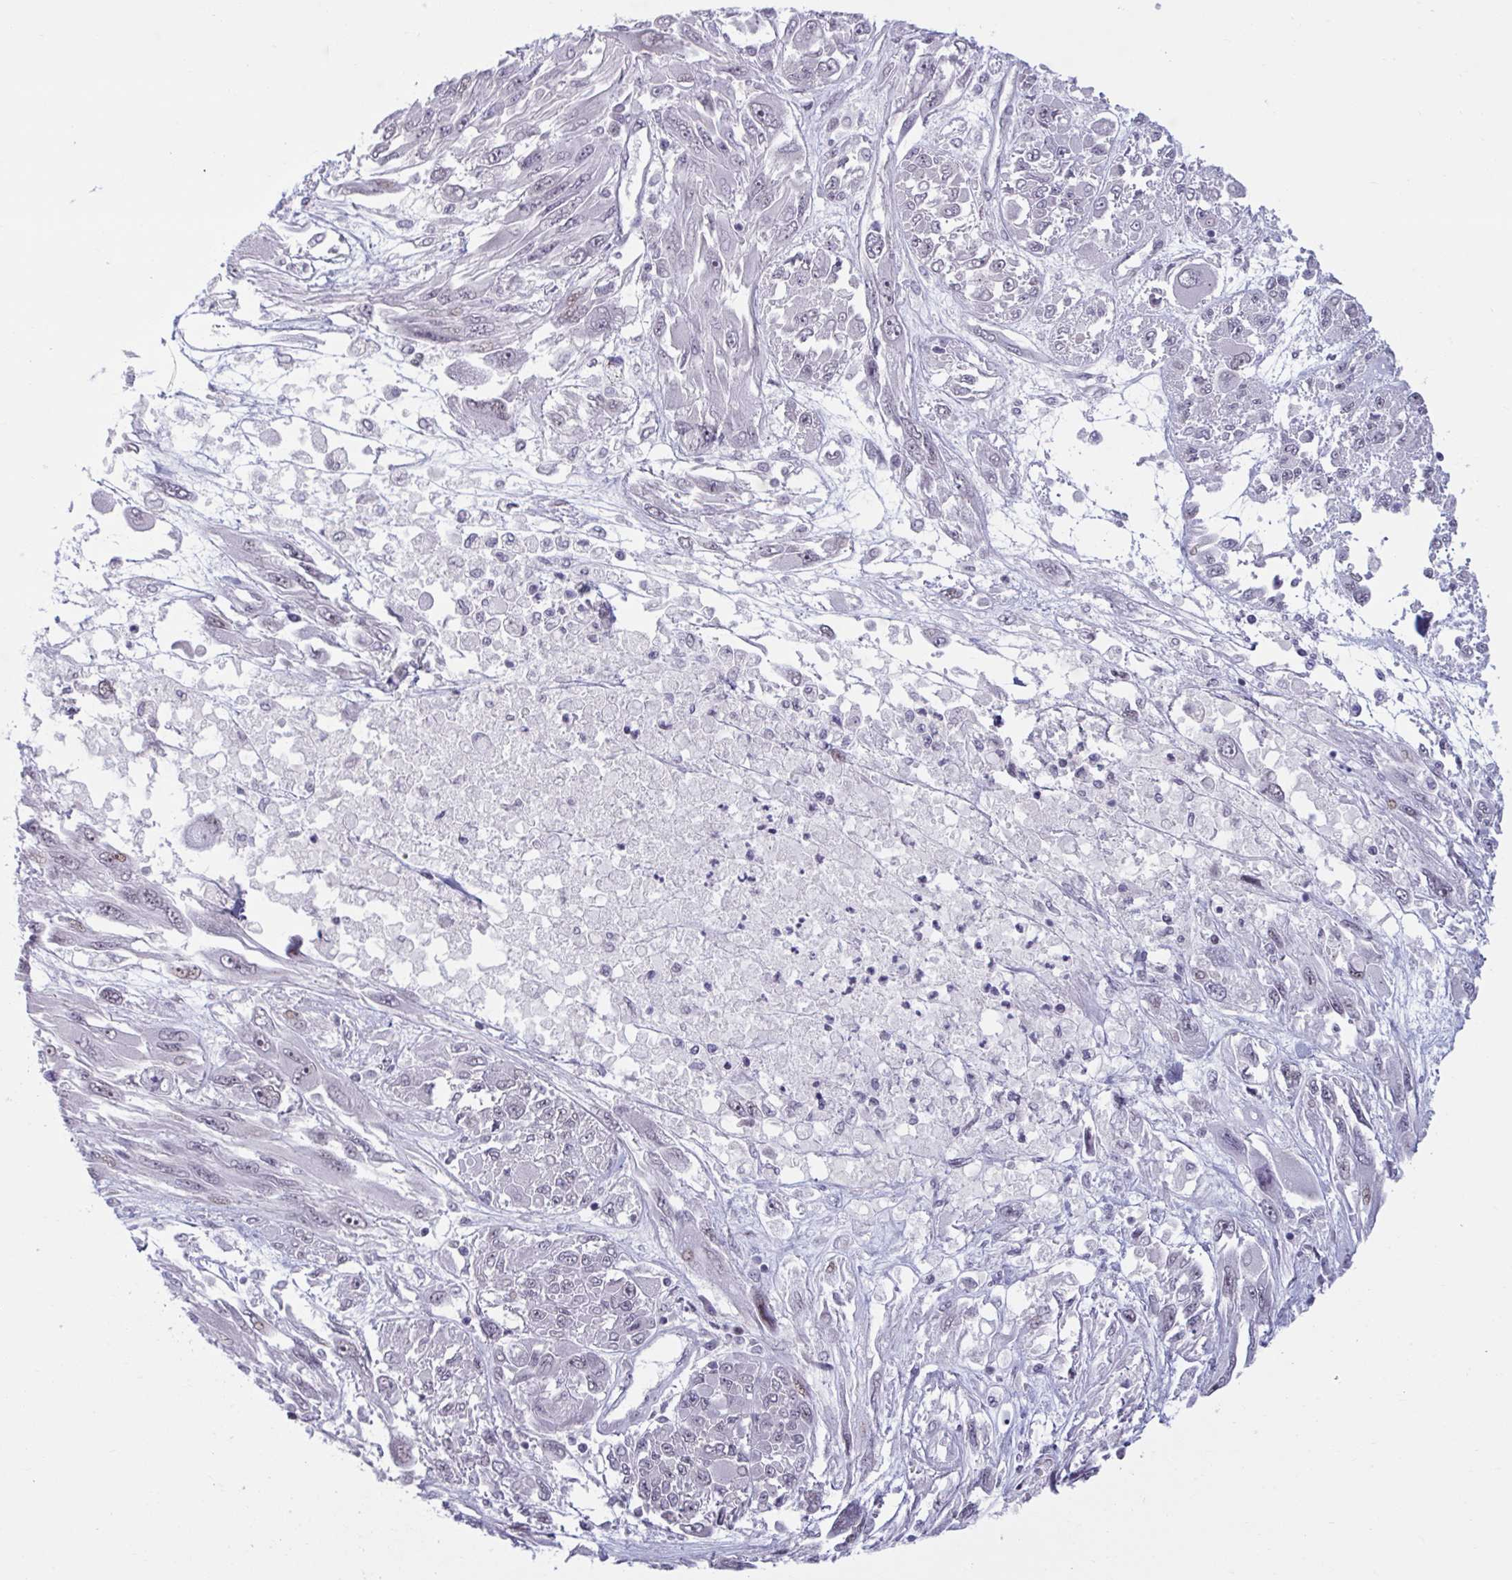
{"staining": {"intensity": "weak", "quantity": "<25%", "location": "nuclear"}, "tissue": "melanoma", "cell_type": "Tumor cells", "image_type": "cancer", "snomed": [{"axis": "morphology", "description": "Malignant melanoma, NOS"}, {"axis": "topography", "description": "Skin"}], "caption": "Tumor cells show no significant protein staining in malignant melanoma. The staining is performed using DAB (3,3'-diaminobenzidine) brown chromogen with nuclei counter-stained in using hematoxylin.", "gene": "HSD17B6", "patient": {"sex": "female", "age": 91}}